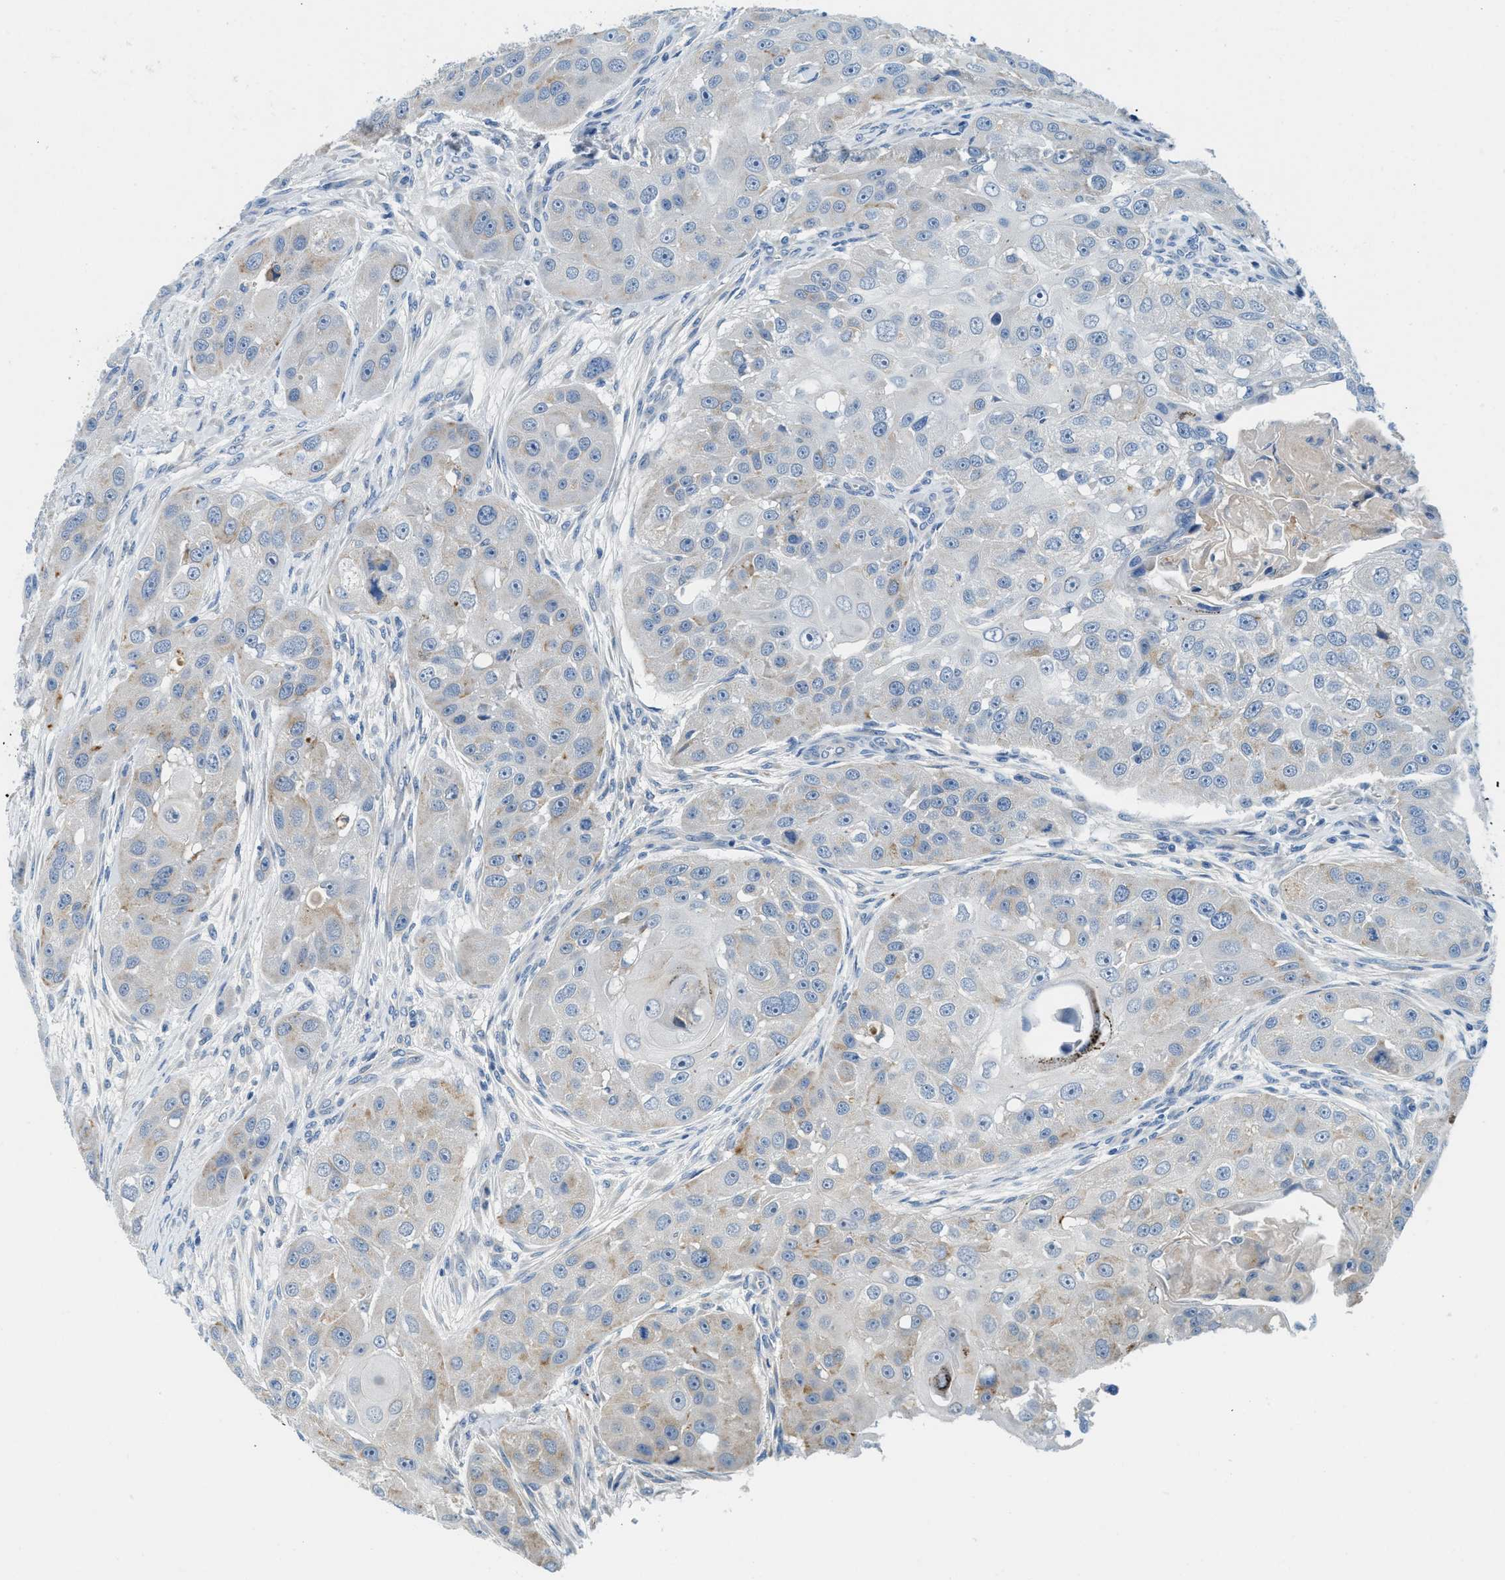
{"staining": {"intensity": "weak", "quantity": "<25%", "location": "cytoplasmic/membranous"}, "tissue": "head and neck cancer", "cell_type": "Tumor cells", "image_type": "cancer", "snomed": [{"axis": "morphology", "description": "Normal tissue, NOS"}, {"axis": "morphology", "description": "Squamous cell carcinoma, NOS"}, {"axis": "topography", "description": "Skeletal muscle"}, {"axis": "topography", "description": "Head-Neck"}], "caption": "DAB immunohistochemical staining of head and neck cancer (squamous cell carcinoma) demonstrates no significant positivity in tumor cells. (DAB immunohistochemistry visualized using brightfield microscopy, high magnification).", "gene": "TSPAN3", "patient": {"sex": "male", "age": 51}}